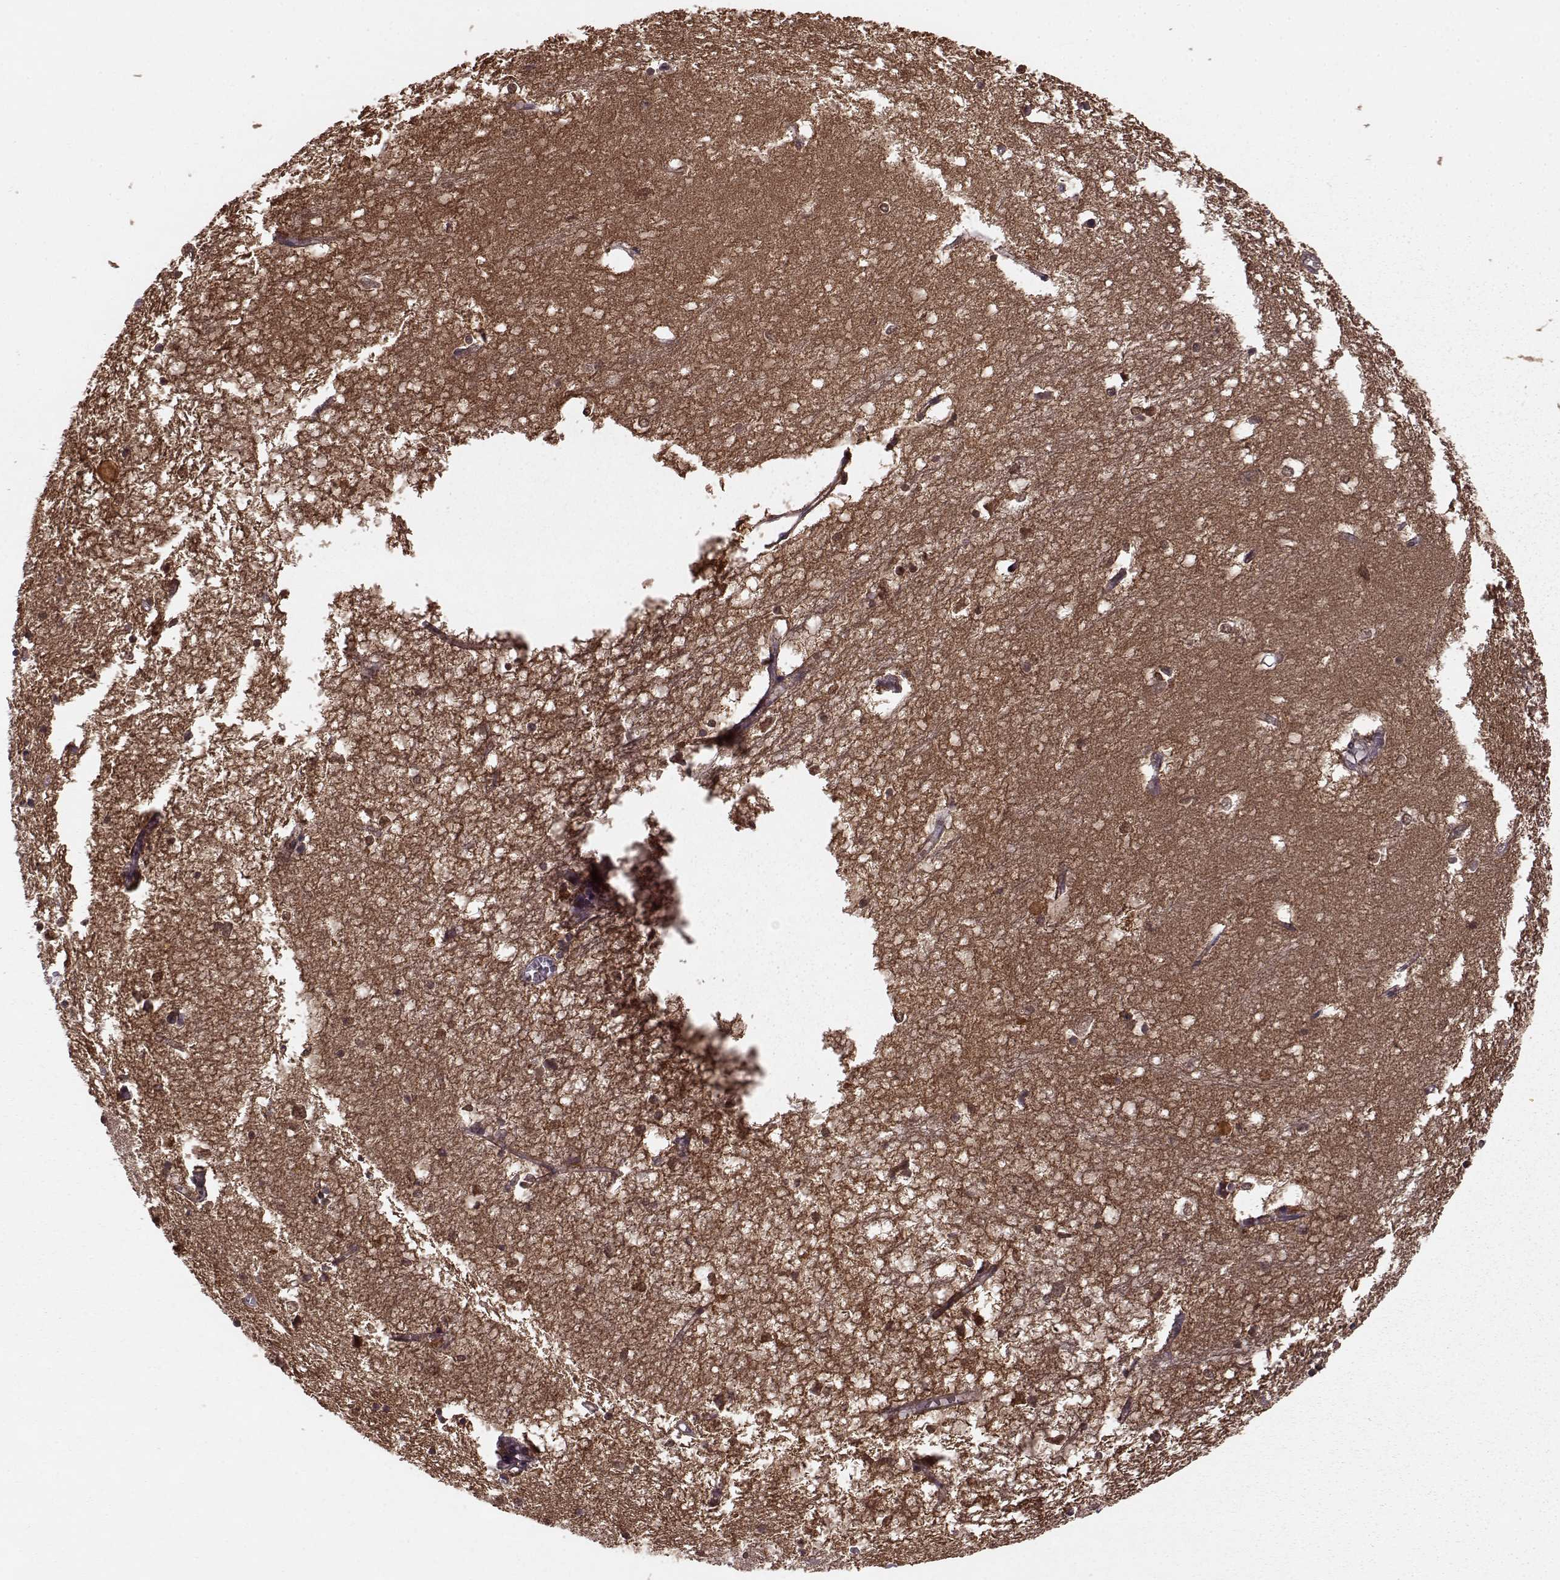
{"staining": {"intensity": "weak", "quantity": "25%-75%", "location": "cytoplasmic/membranous,nuclear"}, "tissue": "hippocampus", "cell_type": "Glial cells", "image_type": "normal", "snomed": [{"axis": "morphology", "description": "Normal tissue, NOS"}, {"axis": "topography", "description": "Lateral ventricle wall"}, {"axis": "topography", "description": "Hippocampus"}], "caption": "IHC staining of benign hippocampus, which exhibits low levels of weak cytoplasmic/membranous,nuclear expression in approximately 25%-75% of glial cells indicating weak cytoplasmic/membranous,nuclear protein staining. The staining was performed using DAB (3,3'-diaminobenzidine) (brown) for protein detection and nuclei were counterstained in hematoxylin (blue).", "gene": "GSS", "patient": {"sex": "female", "age": 63}}